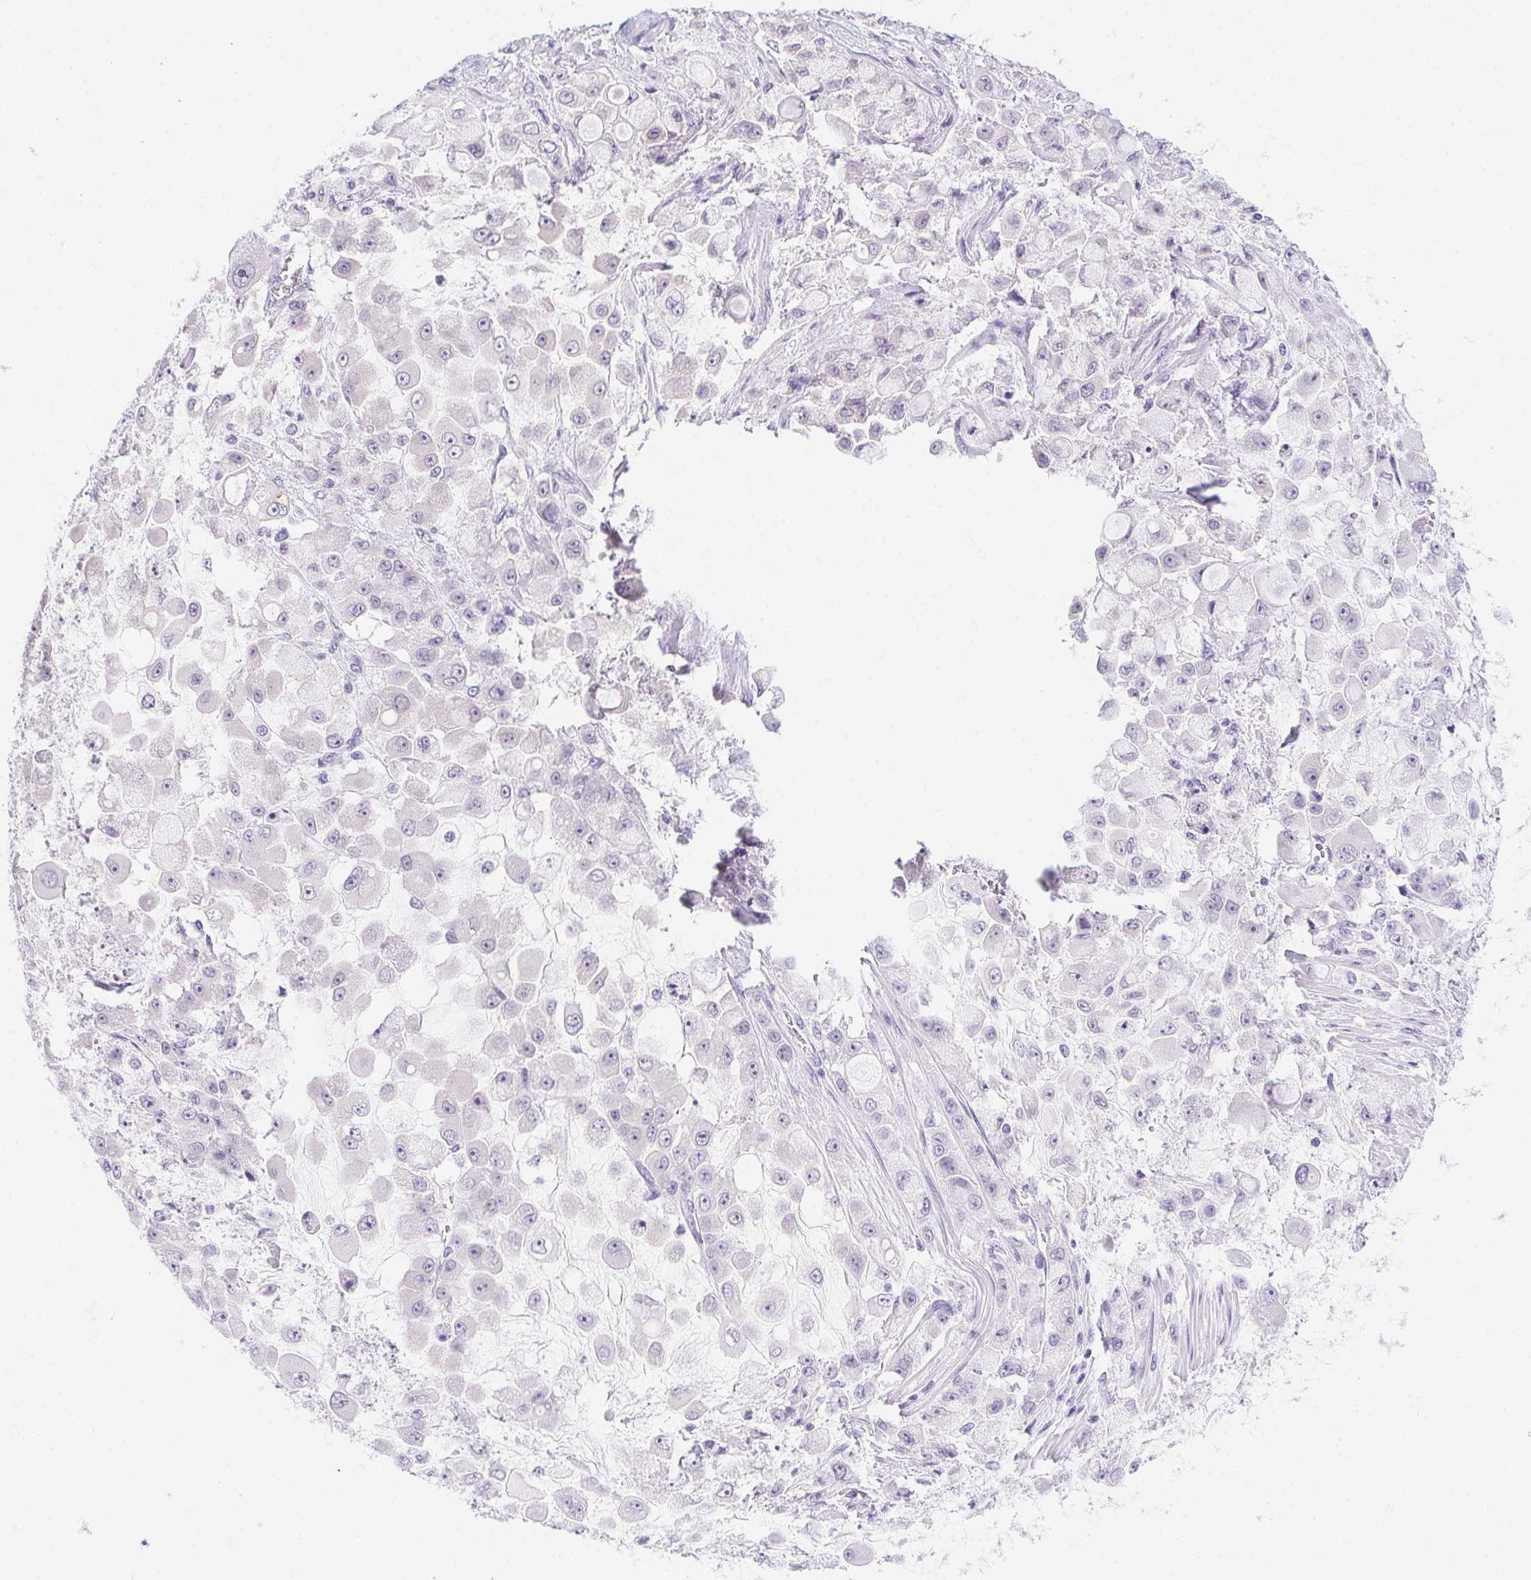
{"staining": {"intensity": "negative", "quantity": "none", "location": "none"}, "tissue": "stomach cancer", "cell_type": "Tumor cells", "image_type": "cancer", "snomed": [{"axis": "morphology", "description": "Adenocarcinoma, NOS"}, {"axis": "topography", "description": "Stomach"}], "caption": "A micrograph of adenocarcinoma (stomach) stained for a protein exhibits no brown staining in tumor cells. The staining was performed using DAB to visualize the protein expression in brown, while the nuclei were stained in blue with hematoxylin (Magnification: 20x).", "gene": "PRKAA1", "patient": {"sex": "female", "age": 76}}